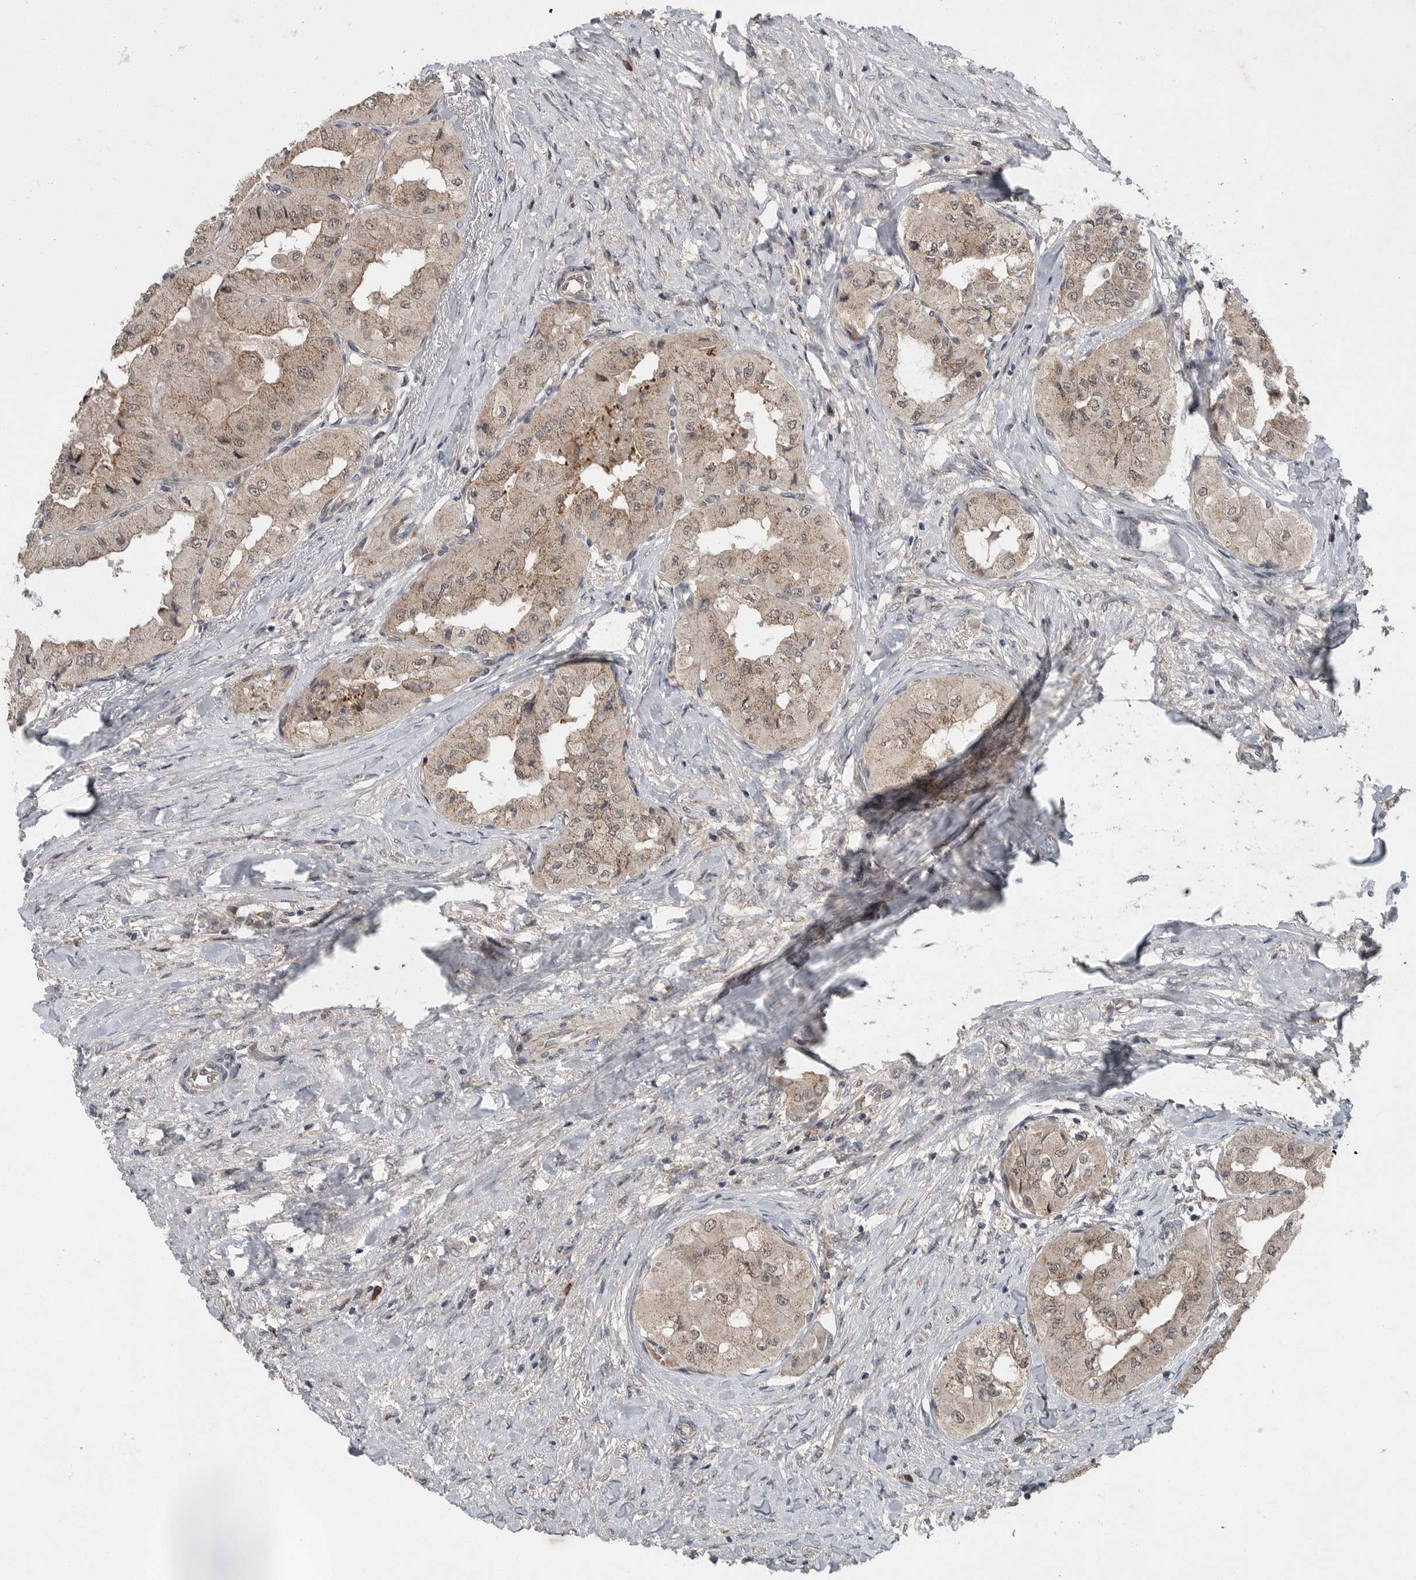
{"staining": {"intensity": "weak", "quantity": ">75%", "location": "cytoplasmic/membranous"}, "tissue": "thyroid cancer", "cell_type": "Tumor cells", "image_type": "cancer", "snomed": [{"axis": "morphology", "description": "Papillary adenocarcinoma, NOS"}, {"axis": "topography", "description": "Thyroid gland"}], "caption": "IHC micrograph of neoplastic tissue: human thyroid papillary adenocarcinoma stained using immunohistochemistry displays low levels of weak protein expression localized specifically in the cytoplasmic/membranous of tumor cells, appearing as a cytoplasmic/membranous brown color.", "gene": "SCP2", "patient": {"sex": "female", "age": 59}}